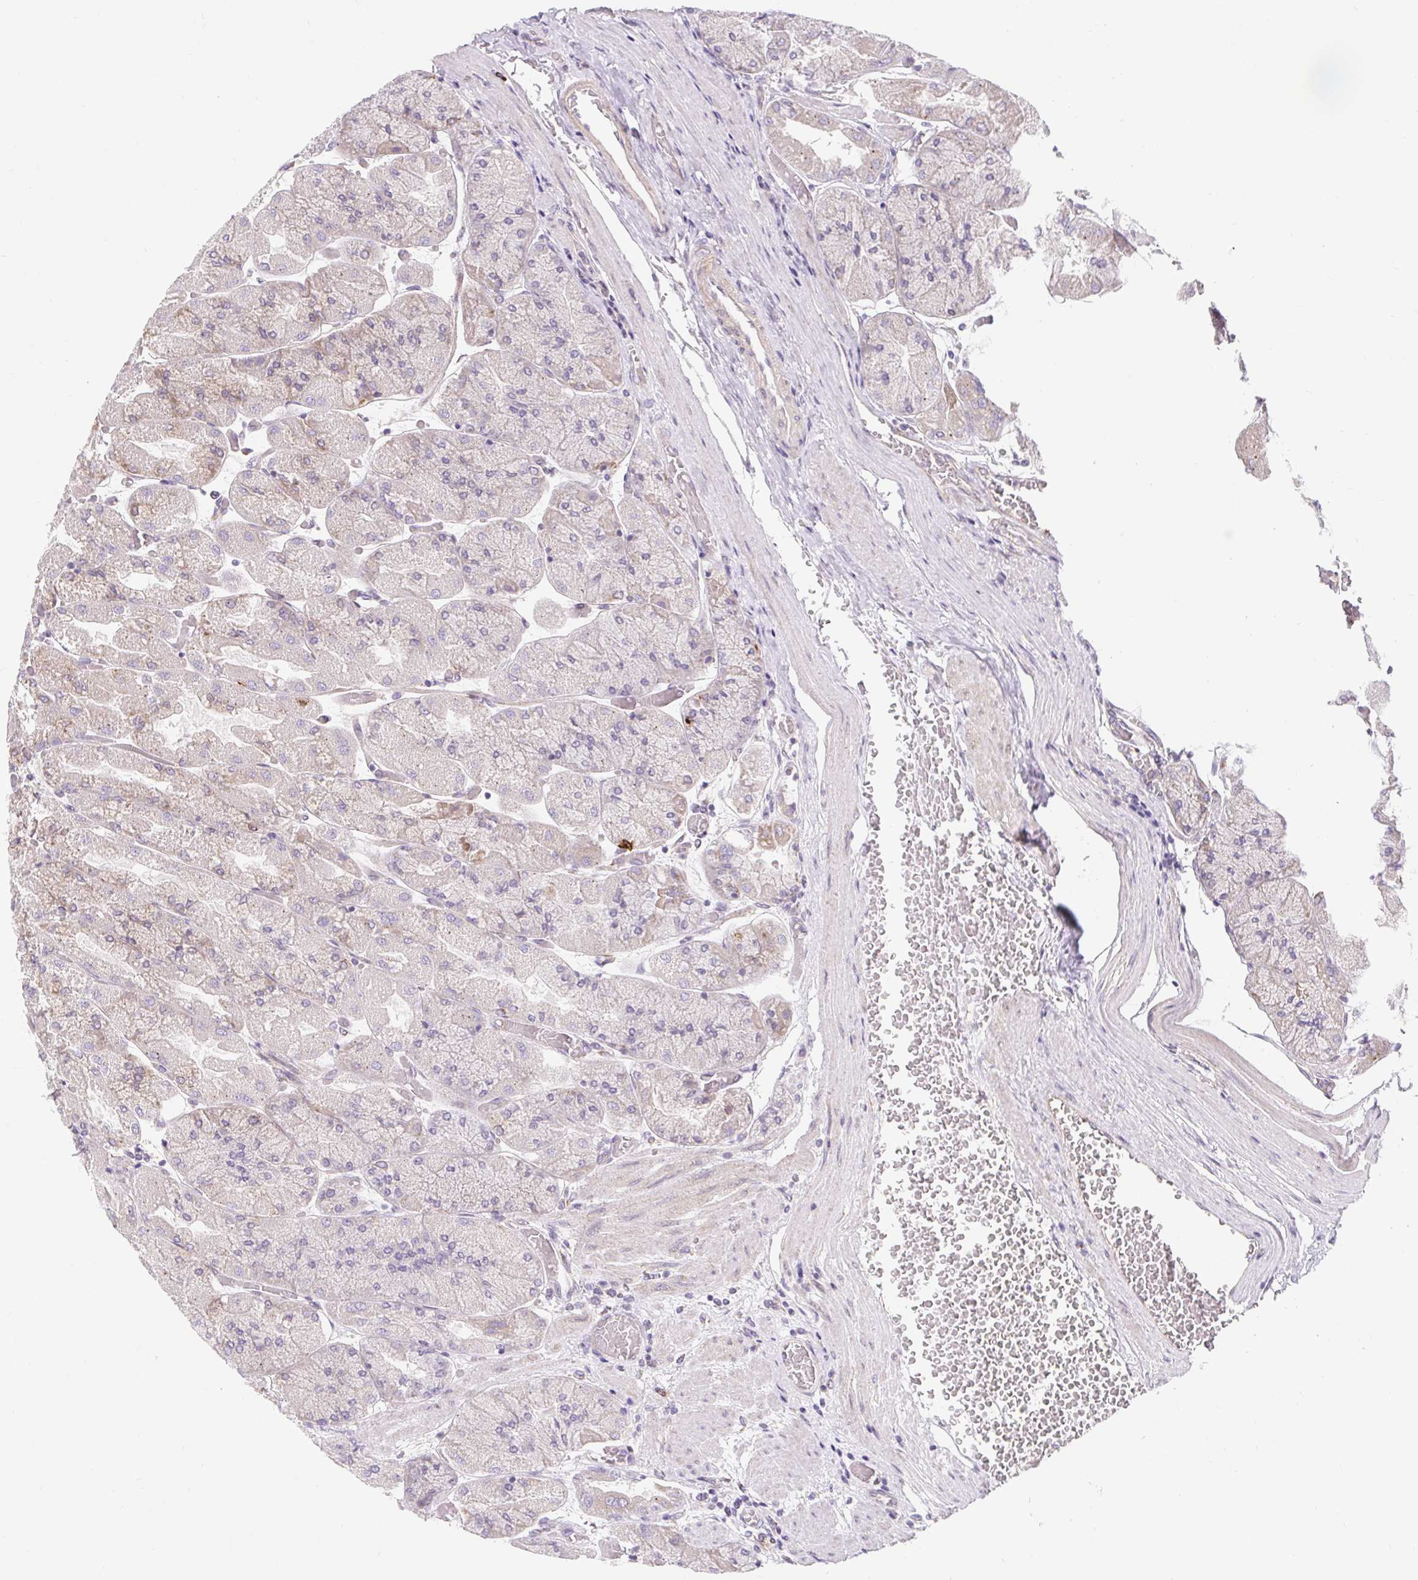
{"staining": {"intensity": "moderate", "quantity": "25%-75%", "location": "cytoplasmic/membranous"}, "tissue": "stomach", "cell_type": "Glandular cells", "image_type": "normal", "snomed": [{"axis": "morphology", "description": "Normal tissue, NOS"}, {"axis": "topography", "description": "Stomach"}], "caption": "Stomach stained with immunohistochemistry (IHC) demonstrates moderate cytoplasmic/membranous positivity in approximately 25%-75% of glandular cells. (brown staining indicates protein expression, while blue staining denotes nuclei).", "gene": "LYPD5", "patient": {"sex": "female", "age": 61}}